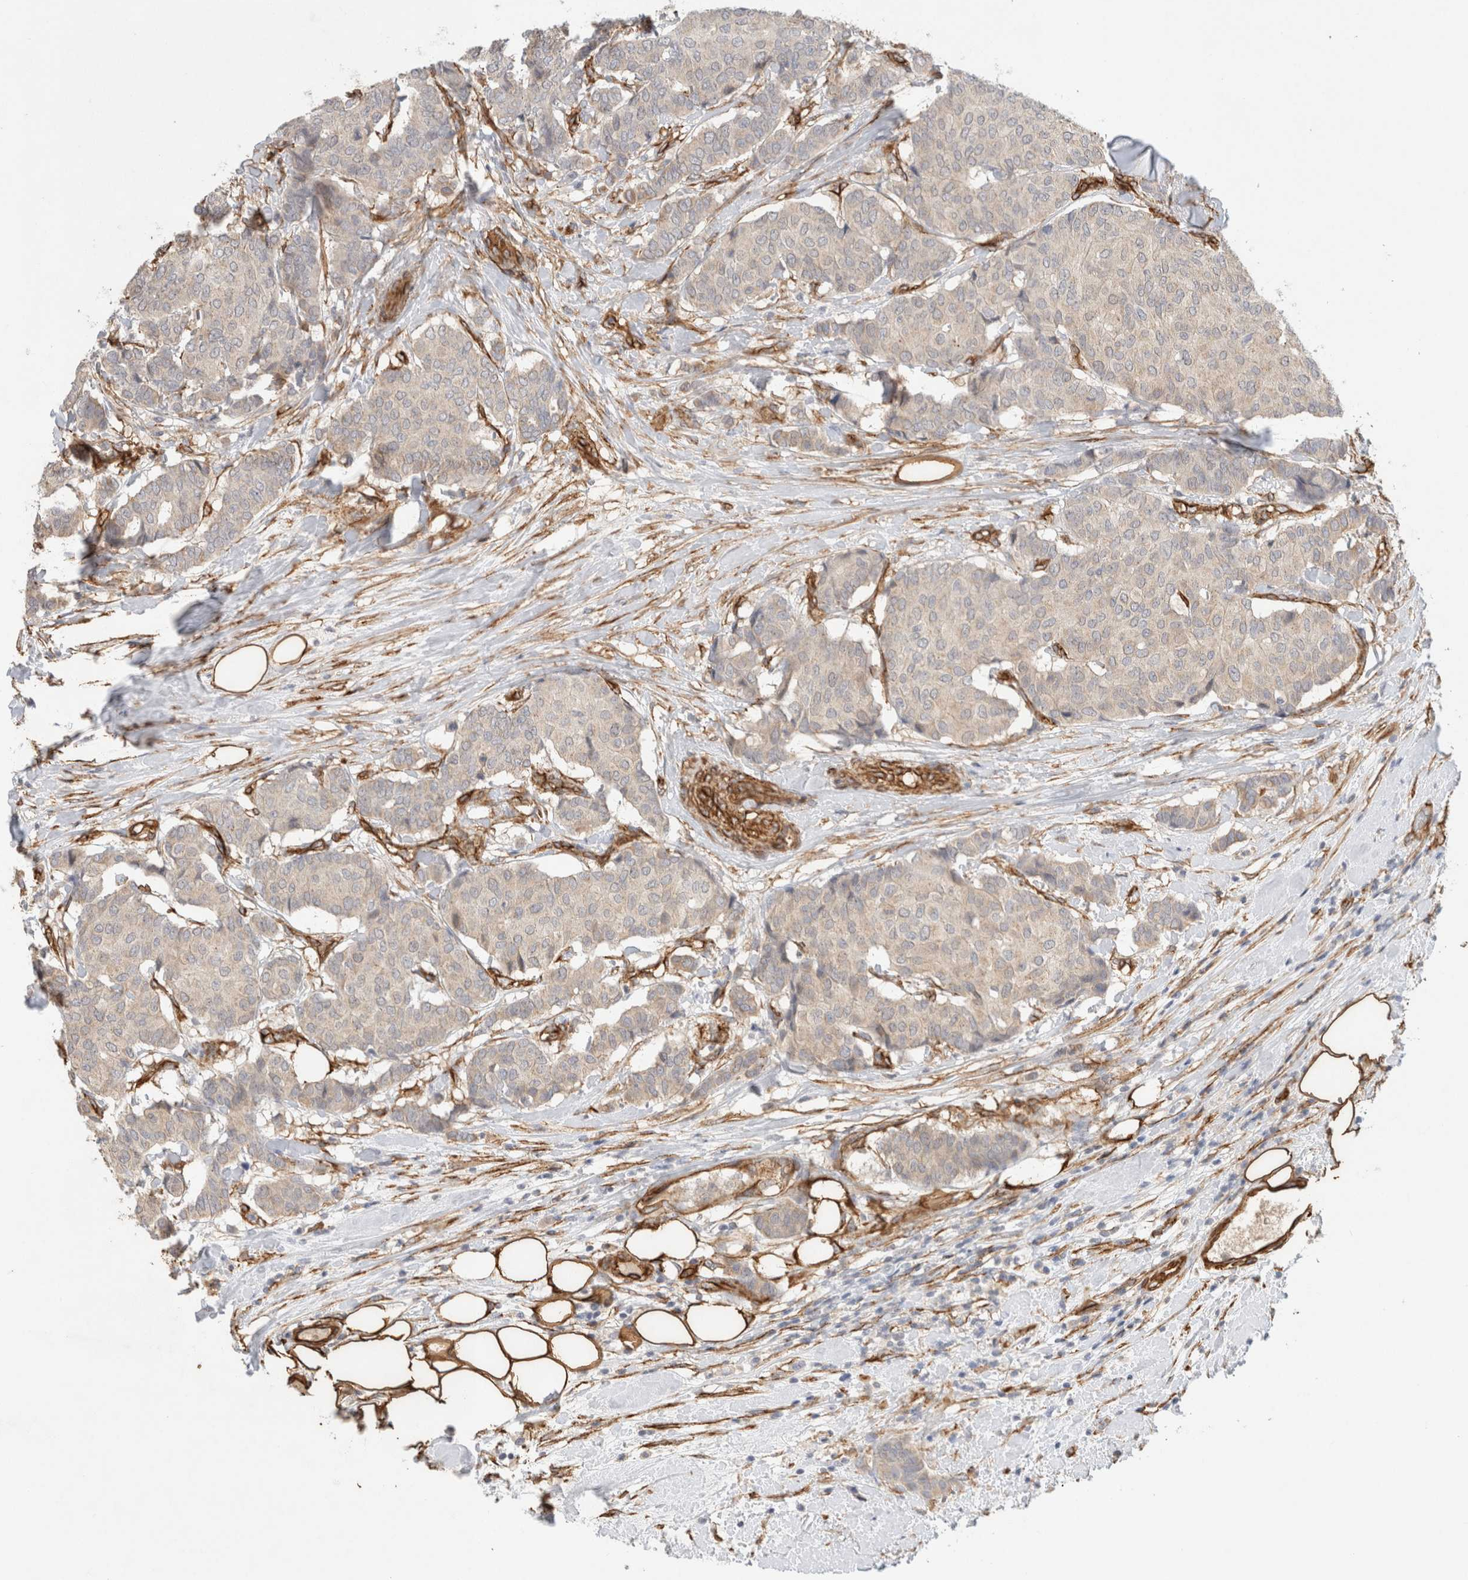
{"staining": {"intensity": "negative", "quantity": "none", "location": "none"}, "tissue": "breast cancer", "cell_type": "Tumor cells", "image_type": "cancer", "snomed": [{"axis": "morphology", "description": "Duct carcinoma"}, {"axis": "topography", "description": "Breast"}], "caption": "This photomicrograph is of infiltrating ductal carcinoma (breast) stained with IHC to label a protein in brown with the nuclei are counter-stained blue. There is no staining in tumor cells.", "gene": "JMJD4", "patient": {"sex": "female", "age": 75}}